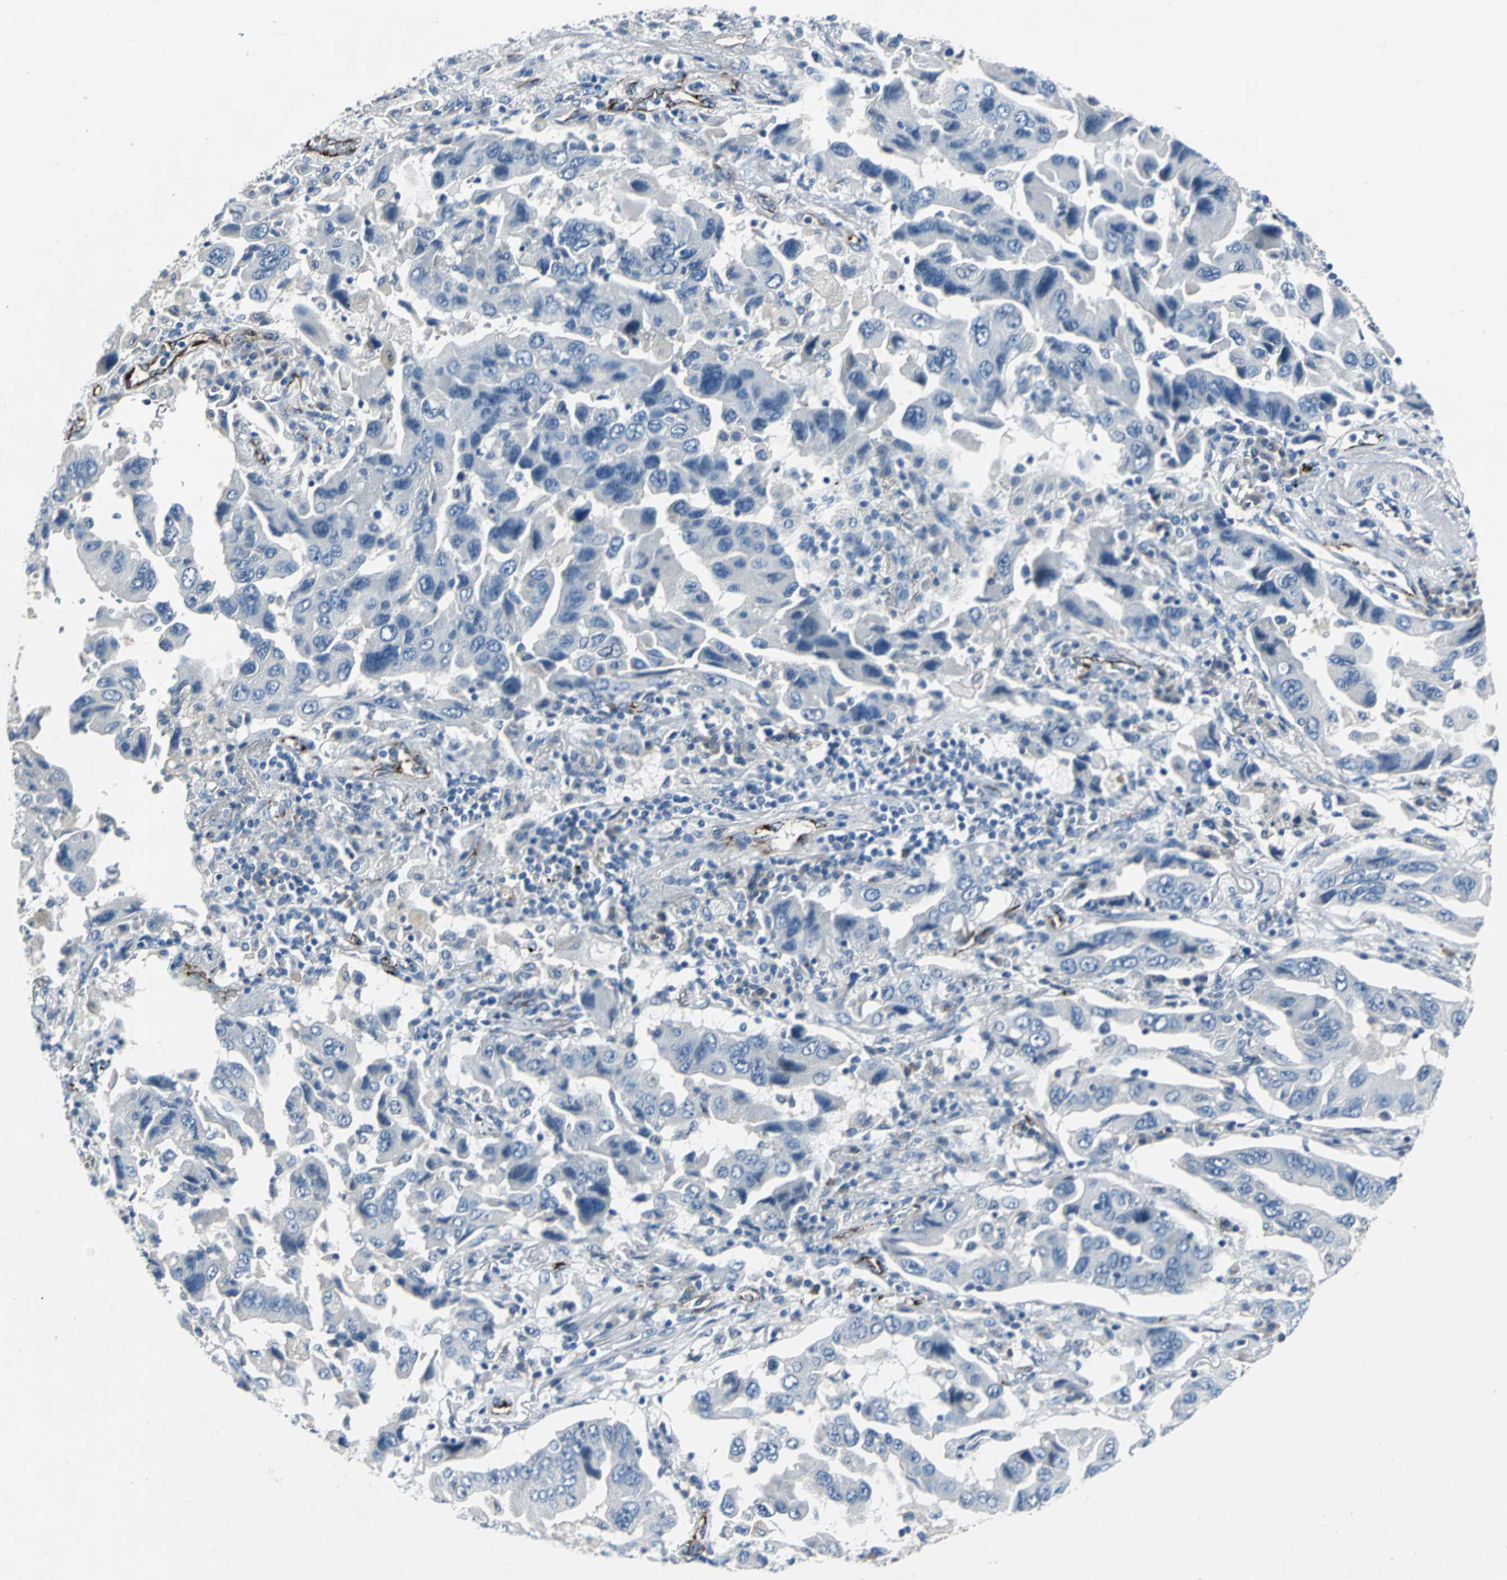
{"staining": {"intensity": "negative", "quantity": "none", "location": "none"}, "tissue": "lung cancer", "cell_type": "Tumor cells", "image_type": "cancer", "snomed": [{"axis": "morphology", "description": "Adenocarcinoma, NOS"}, {"axis": "topography", "description": "Lung"}], "caption": "The IHC micrograph has no significant staining in tumor cells of lung cancer tissue. (DAB (3,3'-diaminobenzidine) immunohistochemistry (IHC) with hematoxylin counter stain).", "gene": "SELP", "patient": {"sex": "female", "age": 65}}